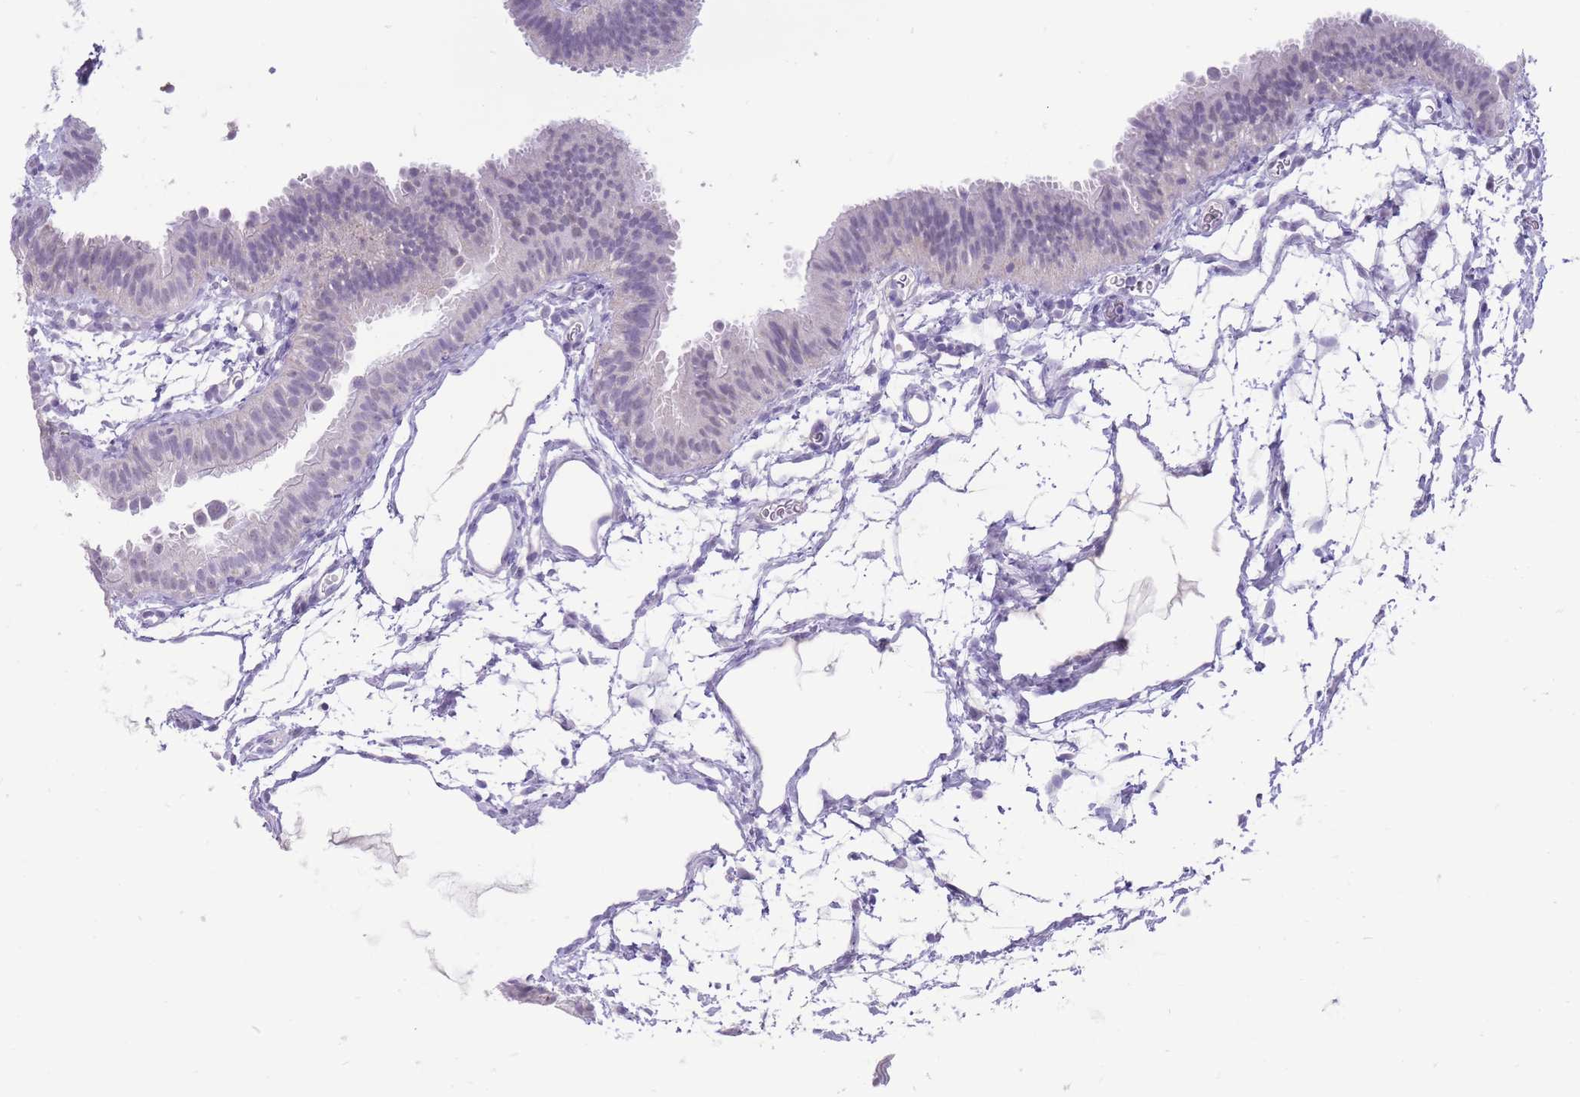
{"staining": {"intensity": "negative", "quantity": "none", "location": "none"}, "tissue": "fallopian tube", "cell_type": "Glandular cells", "image_type": "normal", "snomed": [{"axis": "morphology", "description": "Normal tissue, NOS"}, {"axis": "topography", "description": "Fallopian tube"}], "caption": "Immunohistochemistry of benign fallopian tube shows no expression in glandular cells. (DAB immunohistochemistry (IHC), high magnification).", "gene": "ERICH4", "patient": {"sex": "female", "age": 35}}